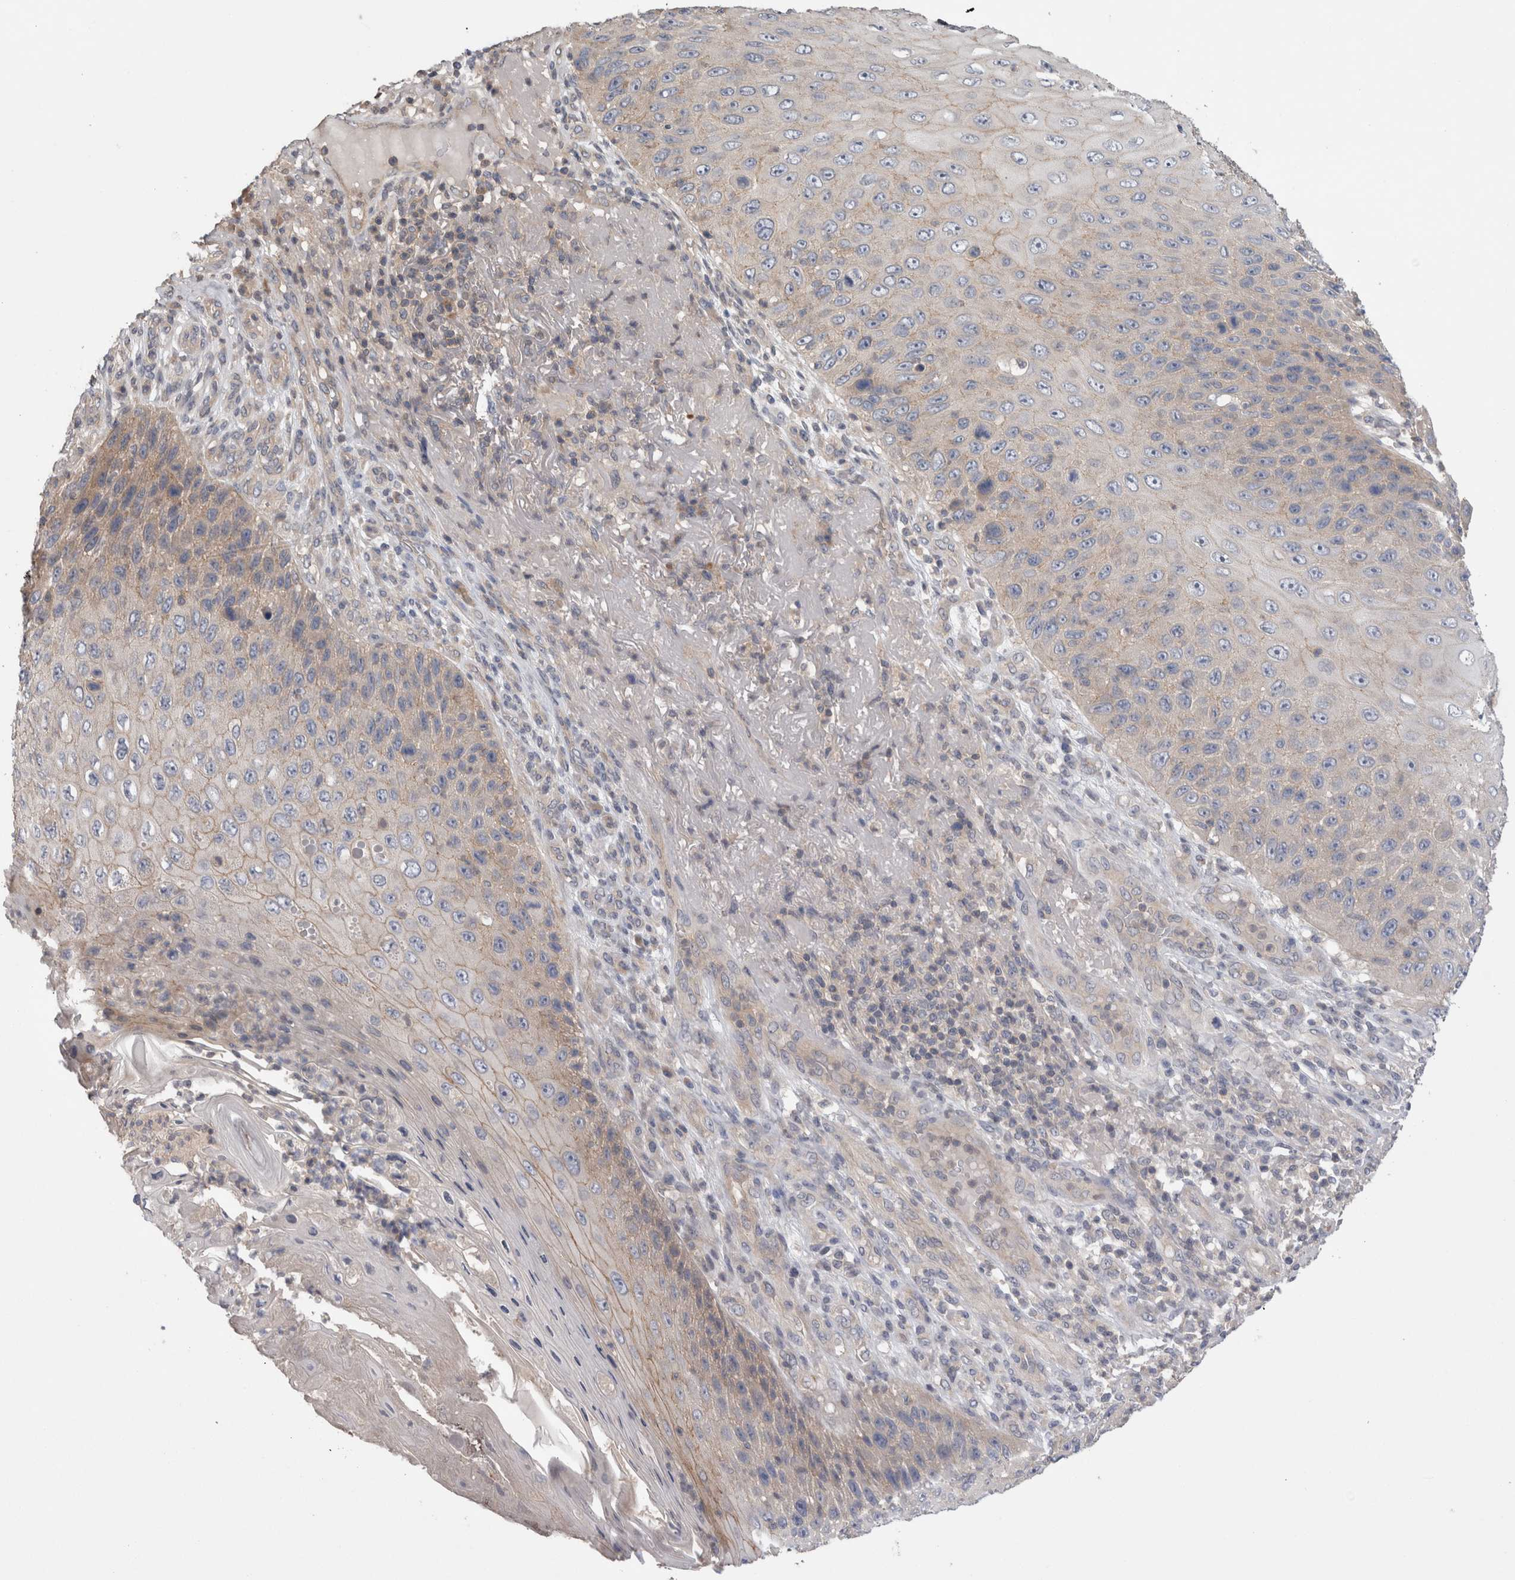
{"staining": {"intensity": "weak", "quantity": "<25%", "location": "cytoplasmic/membranous"}, "tissue": "skin cancer", "cell_type": "Tumor cells", "image_type": "cancer", "snomed": [{"axis": "morphology", "description": "Squamous cell carcinoma, NOS"}, {"axis": "topography", "description": "Skin"}], "caption": "A micrograph of human skin cancer is negative for staining in tumor cells. (IHC, brightfield microscopy, high magnification).", "gene": "OTOR", "patient": {"sex": "female", "age": 88}}